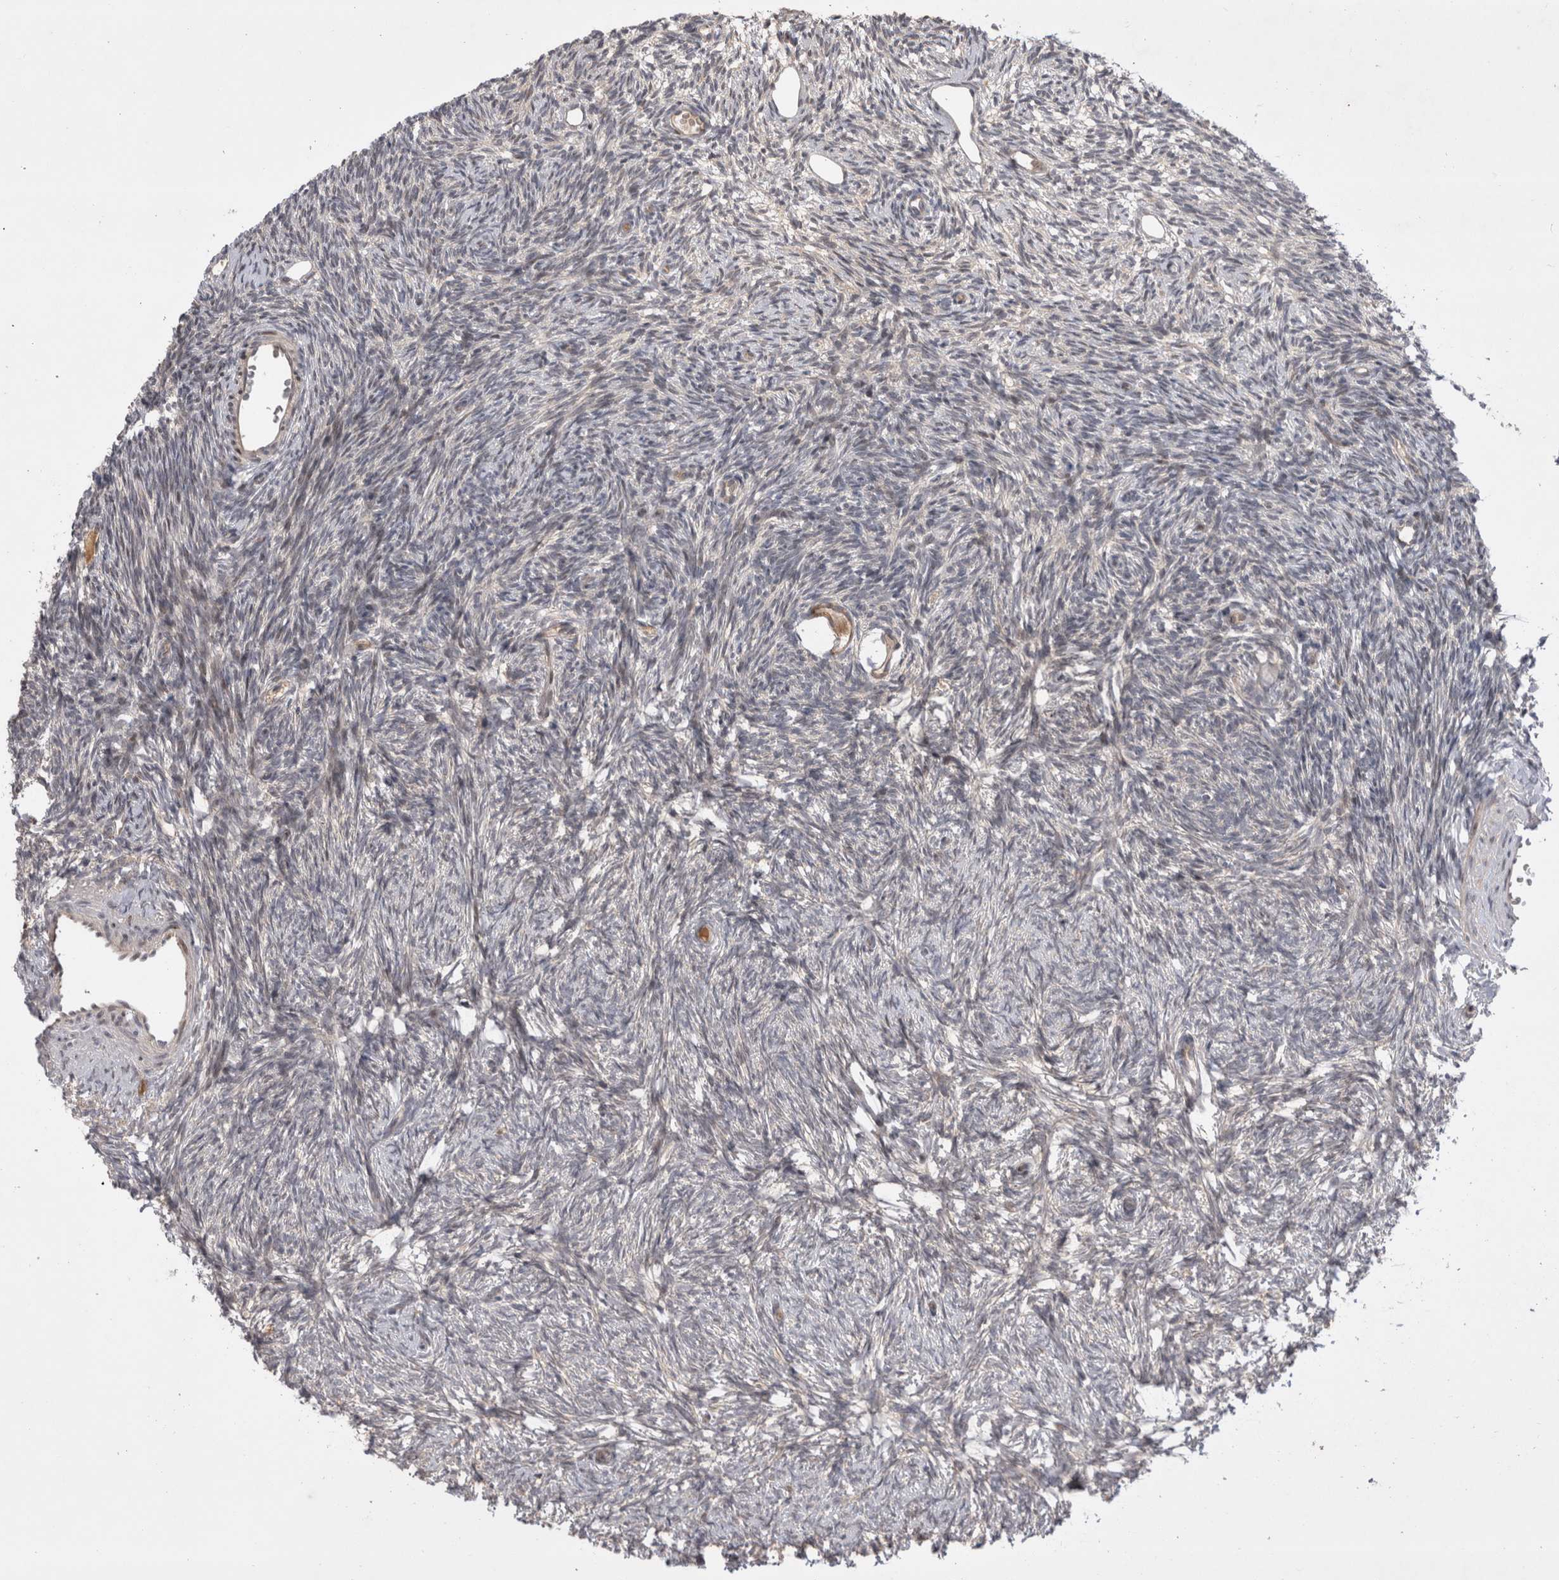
{"staining": {"intensity": "moderate", "quantity": ">75%", "location": "cytoplasmic/membranous"}, "tissue": "ovary", "cell_type": "Follicle cells", "image_type": "normal", "snomed": [{"axis": "morphology", "description": "Normal tissue, NOS"}, {"axis": "topography", "description": "Ovary"}], "caption": "Follicle cells display medium levels of moderate cytoplasmic/membranous expression in about >75% of cells in normal ovary.", "gene": "PLEKHM1", "patient": {"sex": "female", "age": 34}}